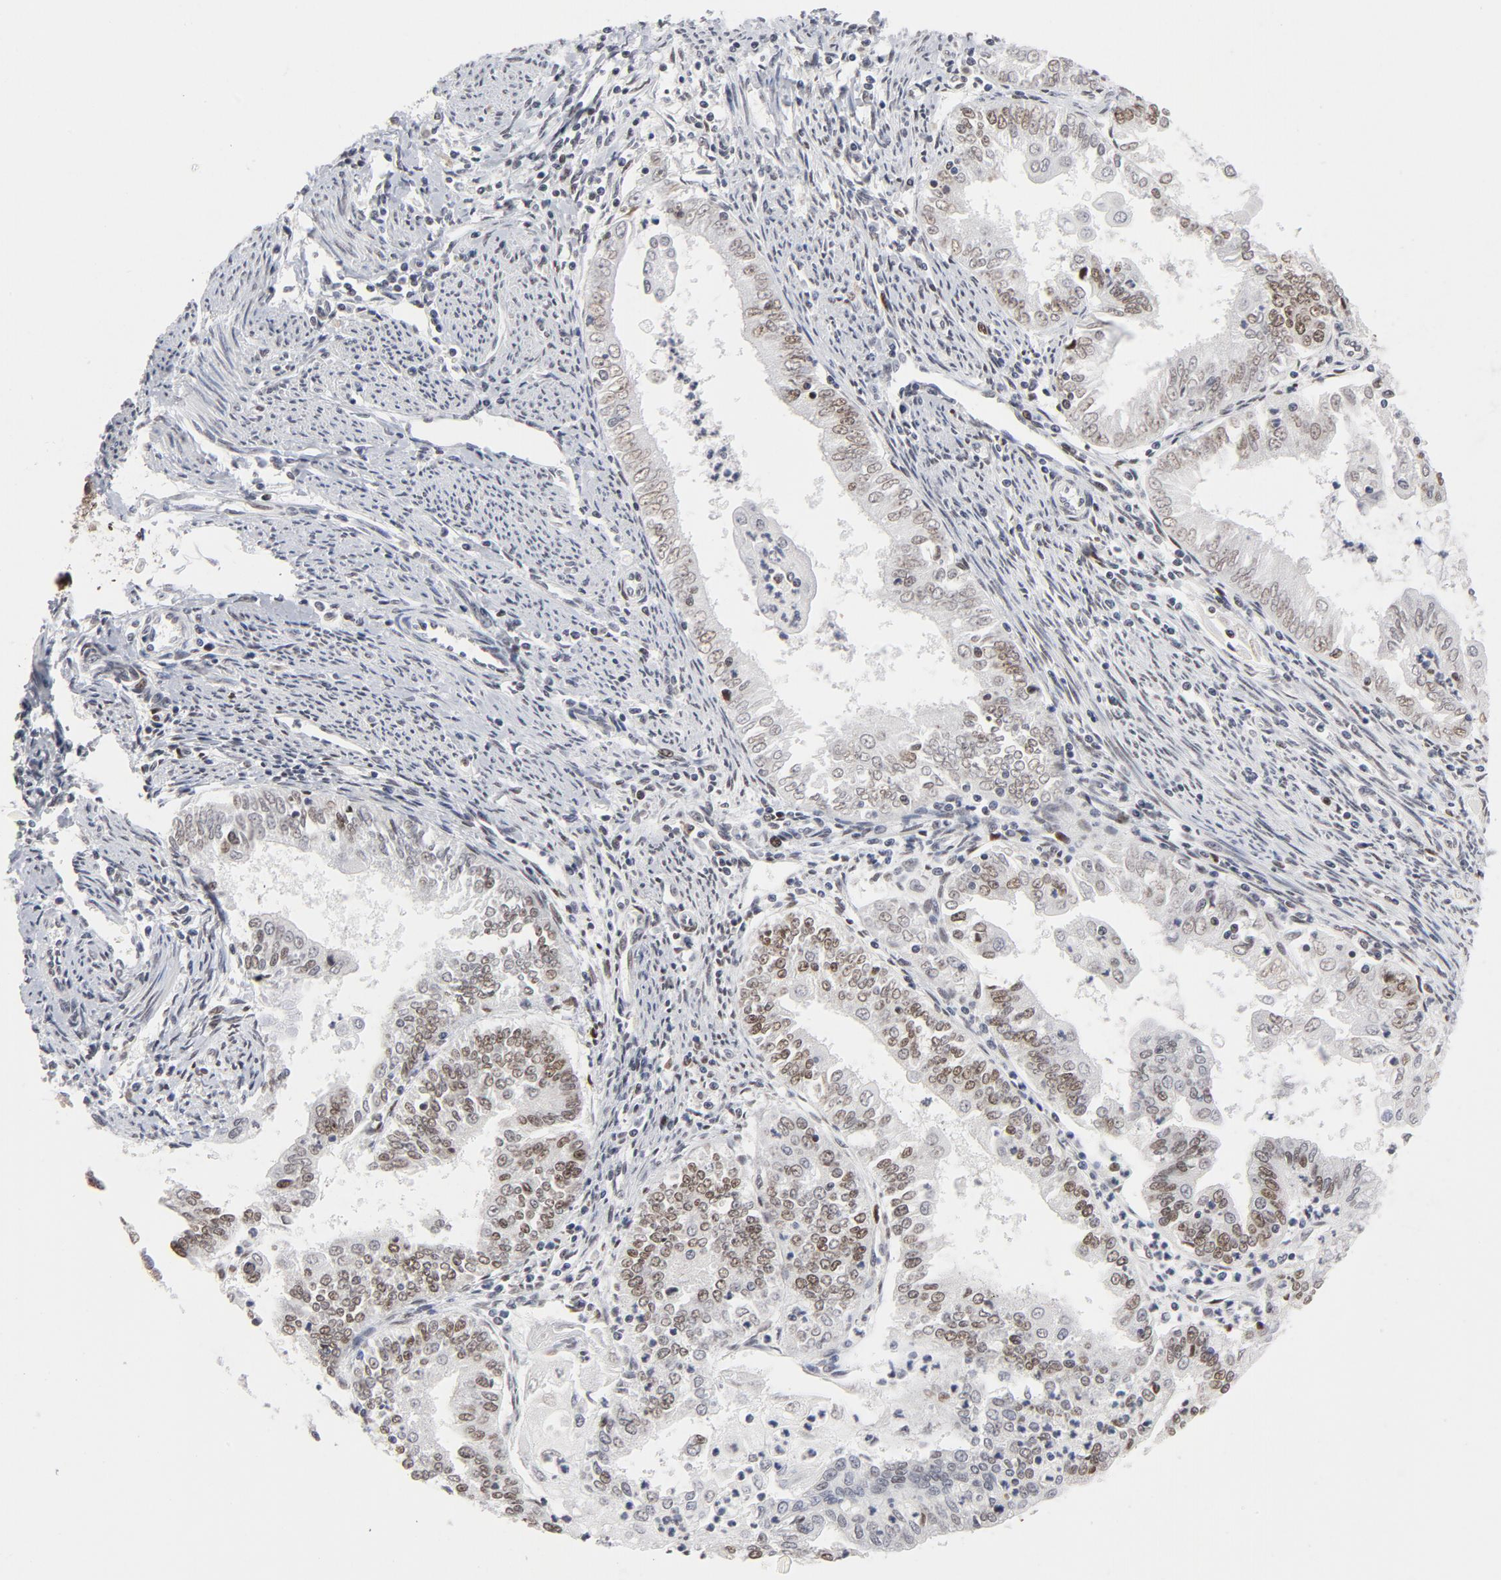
{"staining": {"intensity": "weak", "quantity": "<25%", "location": "nuclear"}, "tissue": "endometrial cancer", "cell_type": "Tumor cells", "image_type": "cancer", "snomed": [{"axis": "morphology", "description": "Adenocarcinoma, NOS"}, {"axis": "topography", "description": "Endometrium"}], "caption": "Endometrial cancer (adenocarcinoma) was stained to show a protein in brown. There is no significant expression in tumor cells. (Brightfield microscopy of DAB (3,3'-diaminobenzidine) IHC at high magnification).", "gene": "RFC4", "patient": {"sex": "female", "age": 75}}